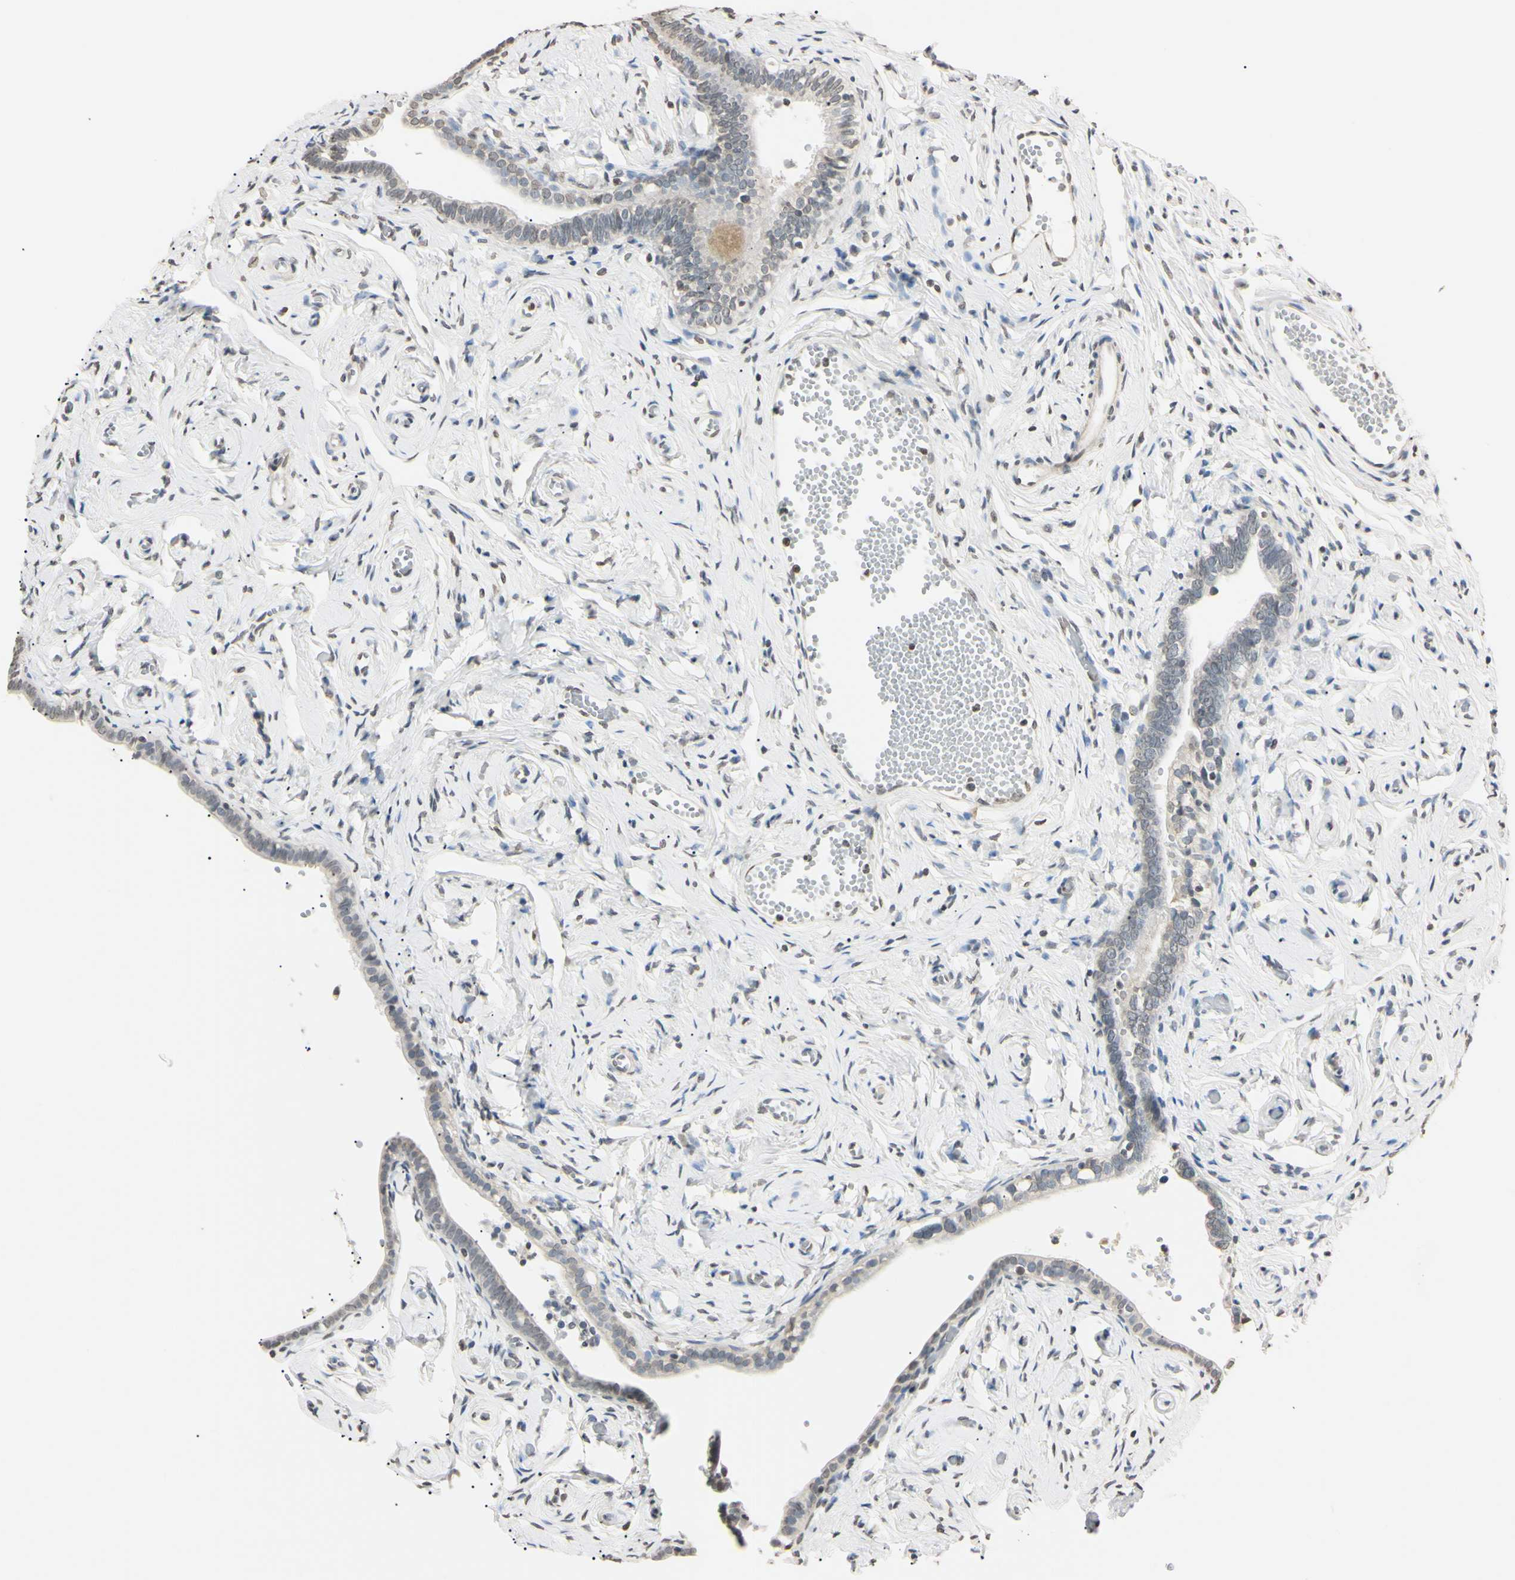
{"staining": {"intensity": "weak", "quantity": "<25%", "location": "nuclear"}, "tissue": "fallopian tube", "cell_type": "Glandular cells", "image_type": "normal", "snomed": [{"axis": "morphology", "description": "Normal tissue, NOS"}, {"axis": "topography", "description": "Fallopian tube"}], "caption": "High power microscopy histopathology image of an immunohistochemistry micrograph of unremarkable fallopian tube, revealing no significant expression in glandular cells.", "gene": "CDC45", "patient": {"sex": "female", "age": 71}}